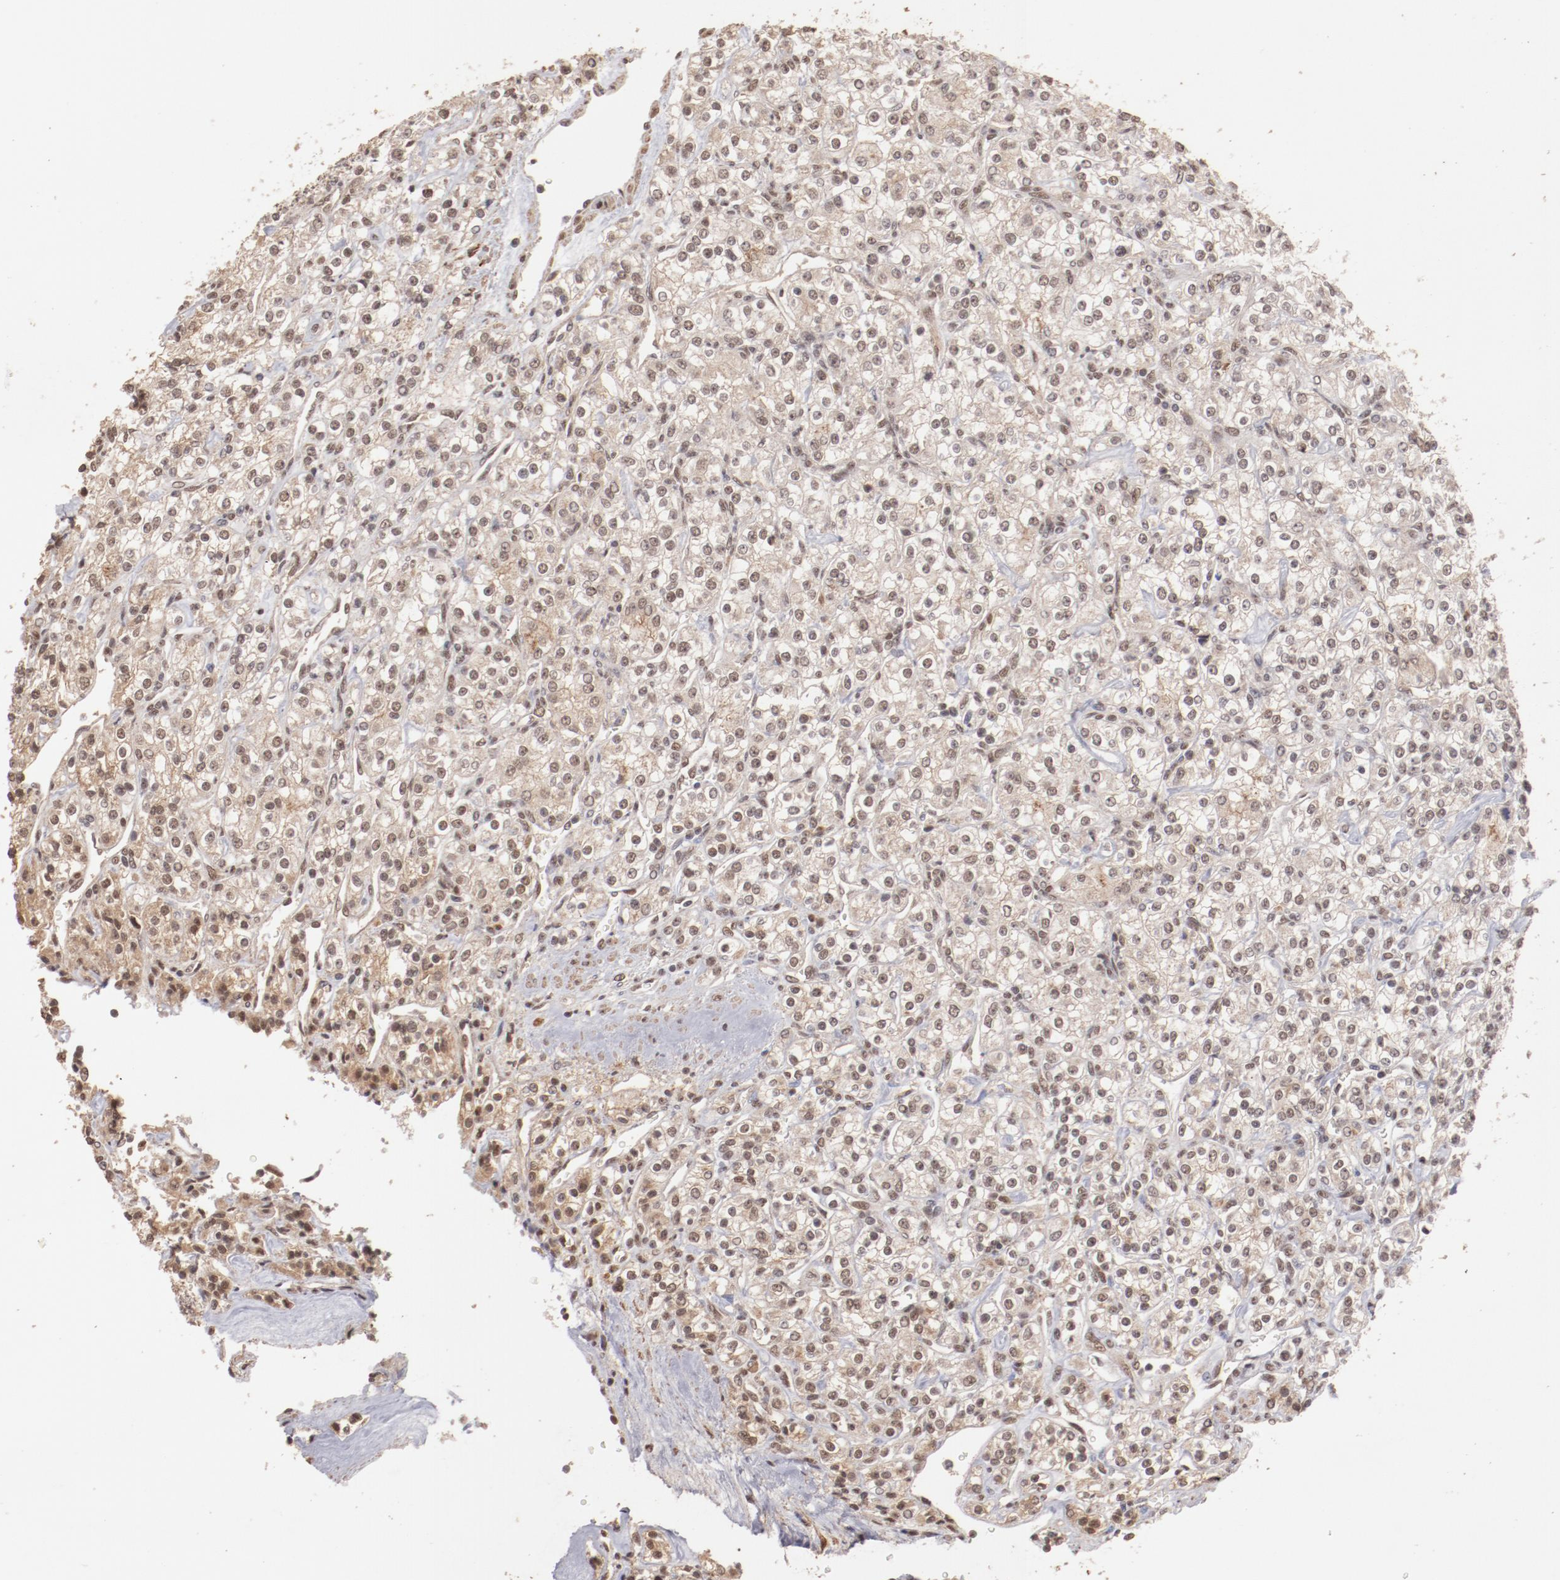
{"staining": {"intensity": "weak", "quantity": "25%-75%", "location": "cytoplasmic/membranous,nuclear"}, "tissue": "renal cancer", "cell_type": "Tumor cells", "image_type": "cancer", "snomed": [{"axis": "morphology", "description": "Adenocarcinoma, NOS"}, {"axis": "topography", "description": "Kidney"}], "caption": "Brown immunohistochemical staining in human adenocarcinoma (renal) reveals weak cytoplasmic/membranous and nuclear positivity in approximately 25%-75% of tumor cells. The protein of interest is shown in brown color, while the nuclei are stained blue.", "gene": "CLOCK", "patient": {"sex": "male", "age": 77}}